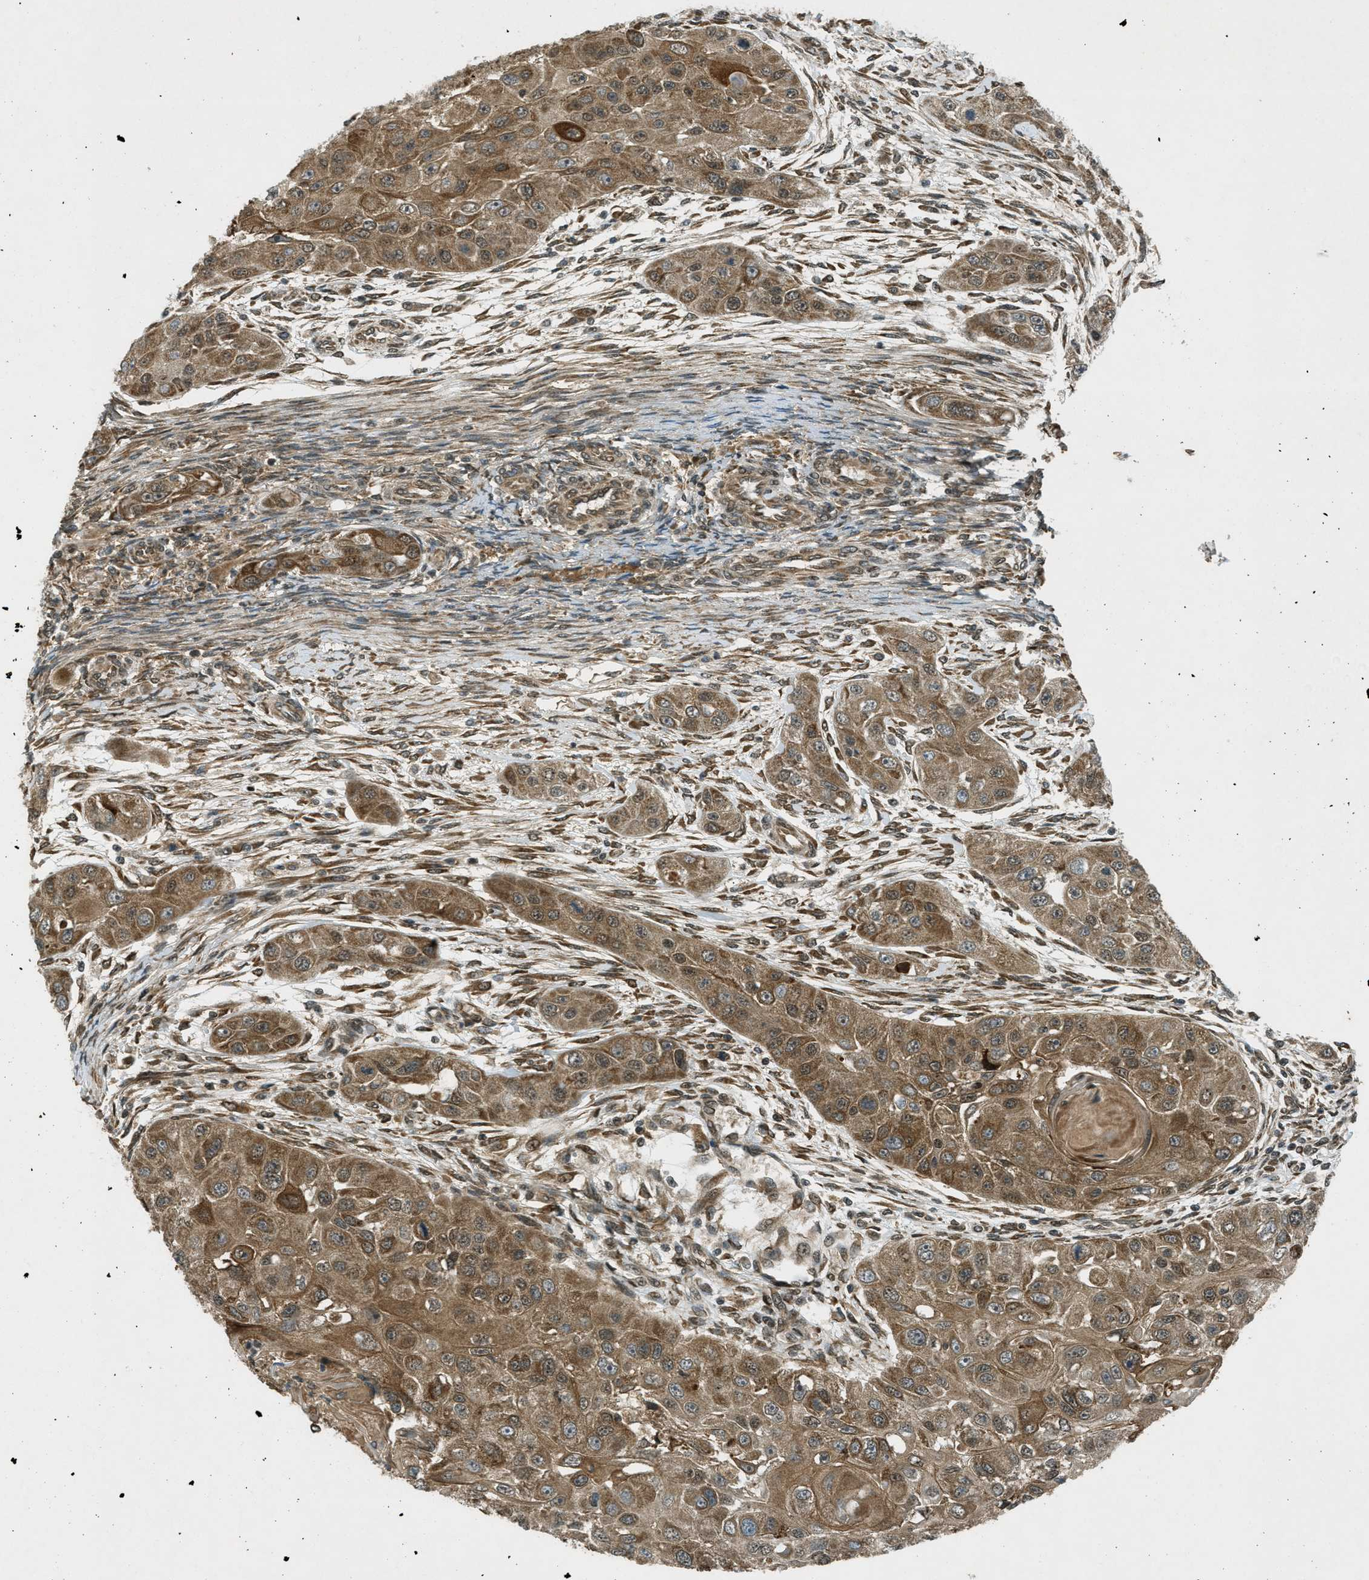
{"staining": {"intensity": "moderate", "quantity": ">75%", "location": "cytoplasmic/membranous"}, "tissue": "head and neck cancer", "cell_type": "Tumor cells", "image_type": "cancer", "snomed": [{"axis": "morphology", "description": "Normal tissue, NOS"}, {"axis": "morphology", "description": "Squamous cell carcinoma, NOS"}, {"axis": "topography", "description": "Skeletal muscle"}, {"axis": "topography", "description": "Head-Neck"}], "caption": "Tumor cells exhibit moderate cytoplasmic/membranous expression in about >75% of cells in head and neck cancer (squamous cell carcinoma).", "gene": "EIF2AK3", "patient": {"sex": "male", "age": 51}}